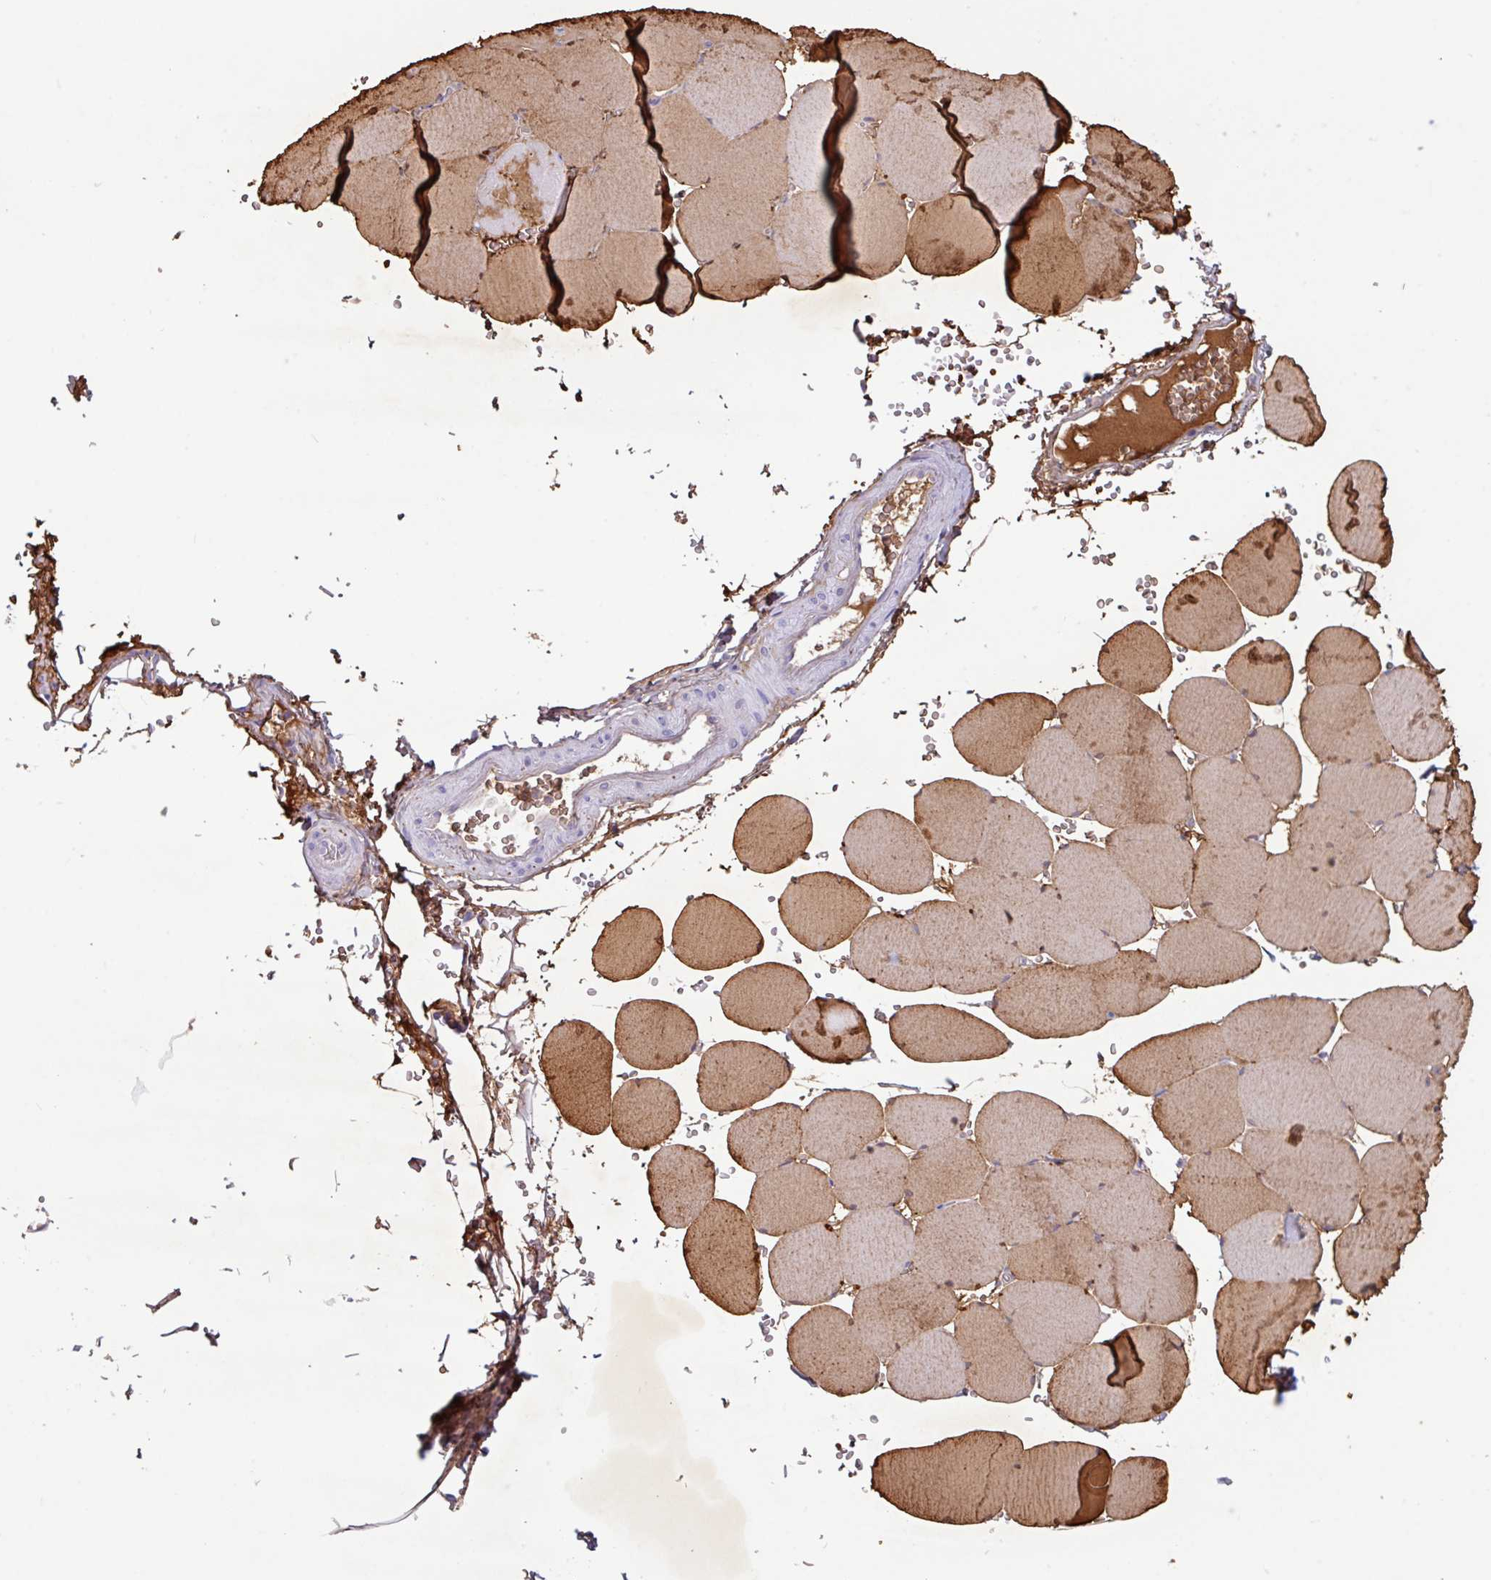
{"staining": {"intensity": "moderate", "quantity": "25%-75%", "location": "cytoplasmic/membranous"}, "tissue": "skeletal muscle", "cell_type": "Myocytes", "image_type": "normal", "snomed": [{"axis": "morphology", "description": "Normal tissue, NOS"}, {"axis": "topography", "description": "Skeletal muscle"}, {"axis": "topography", "description": "Head-Neck"}], "caption": "A histopathology image of skeletal muscle stained for a protein displays moderate cytoplasmic/membranous brown staining in myocytes.", "gene": "ZNF524", "patient": {"sex": "male", "age": 66}}